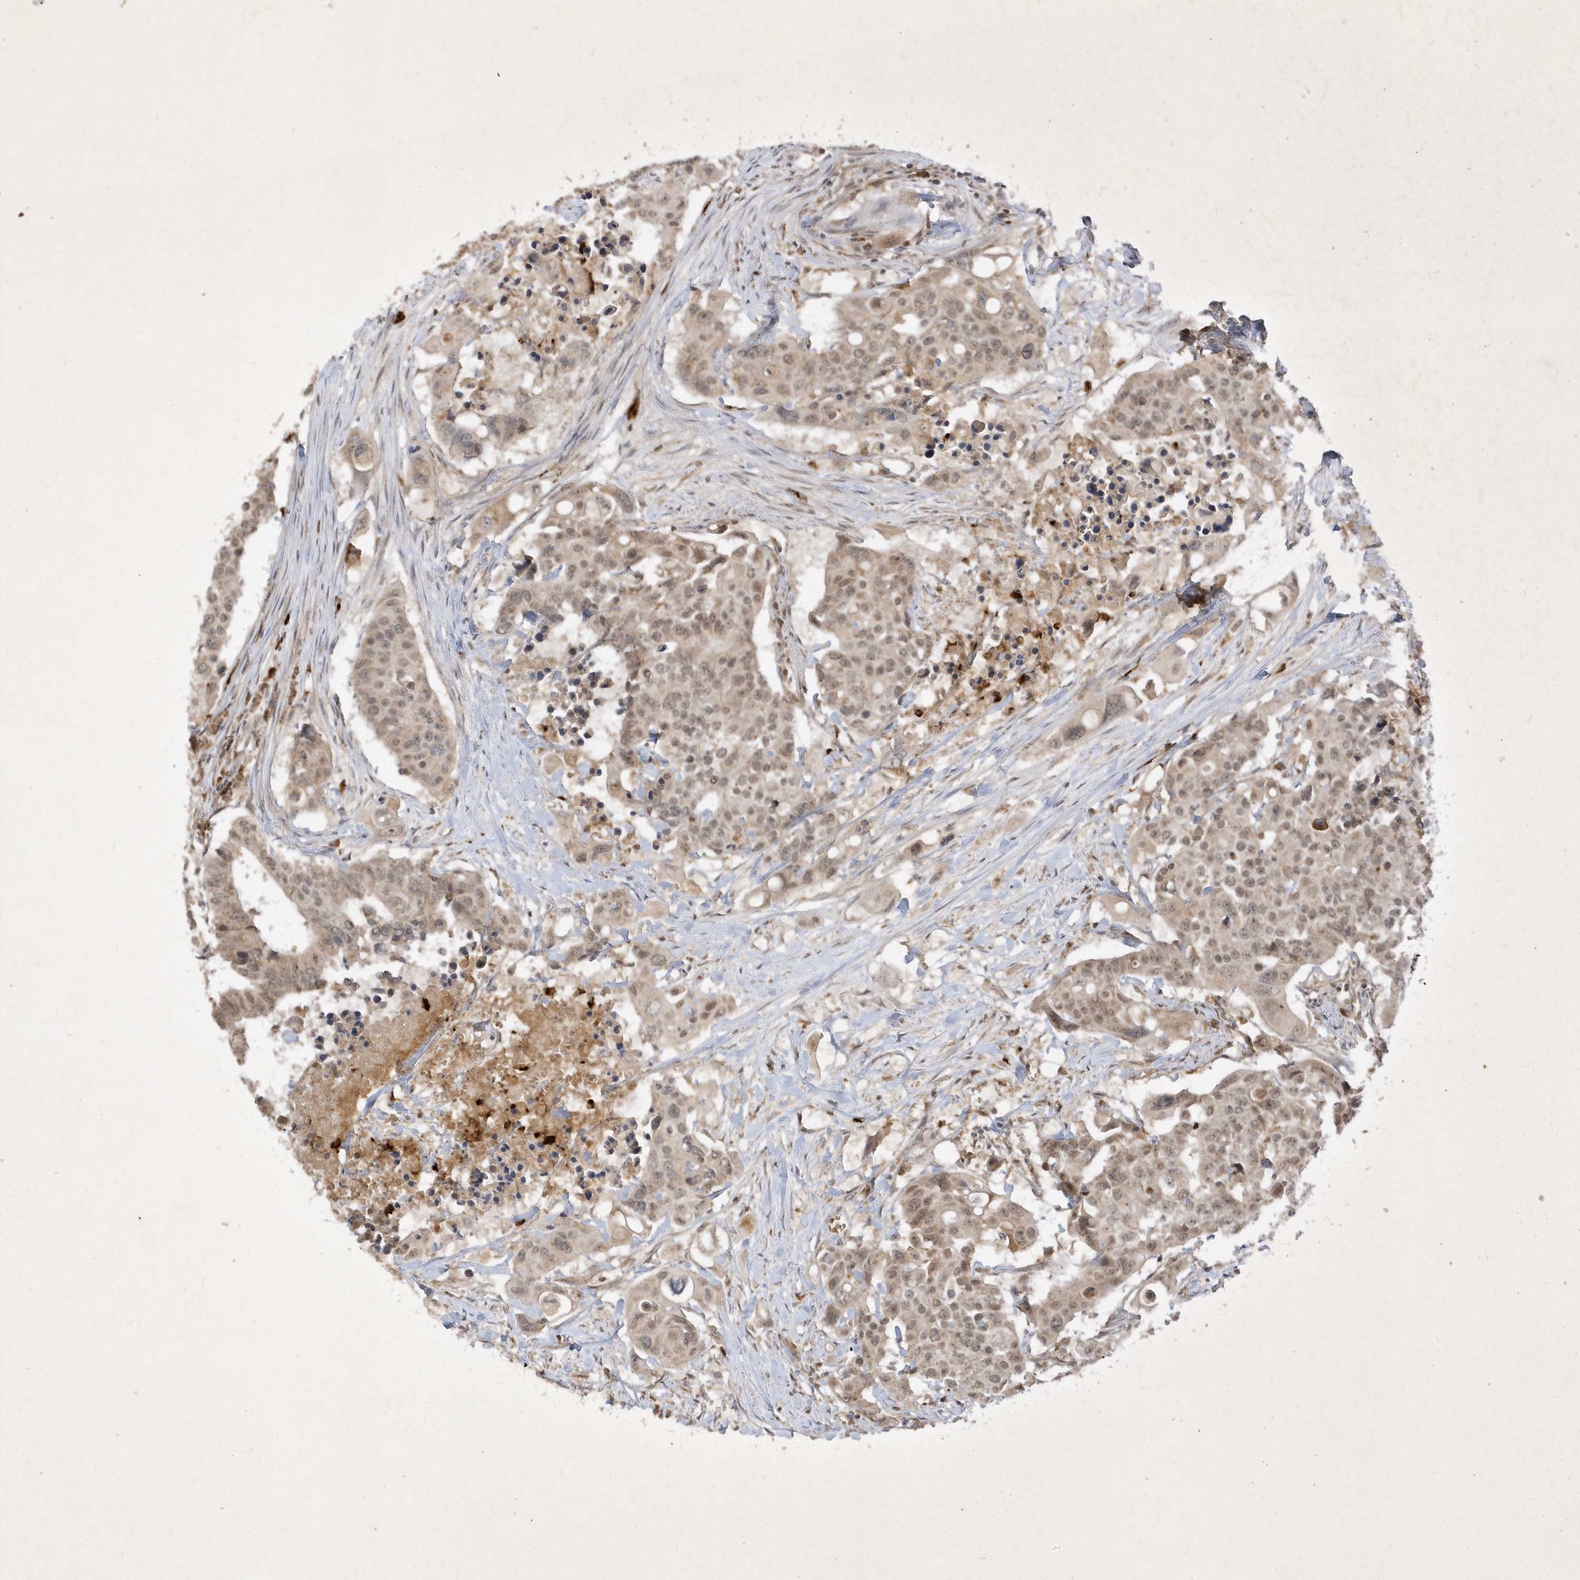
{"staining": {"intensity": "weak", "quantity": "25%-75%", "location": "nuclear"}, "tissue": "colorectal cancer", "cell_type": "Tumor cells", "image_type": "cancer", "snomed": [{"axis": "morphology", "description": "Adenocarcinoma, NOS"}, {"axis": "topography", "description": "Colon"}], "caption": "The immunohistochemical stain labels weak nuclear expression in tumor cells of colorectal adenocarcinoma tissue.", "gene": "ZNF213", "patient": {"sex": "male", "age": 77}}